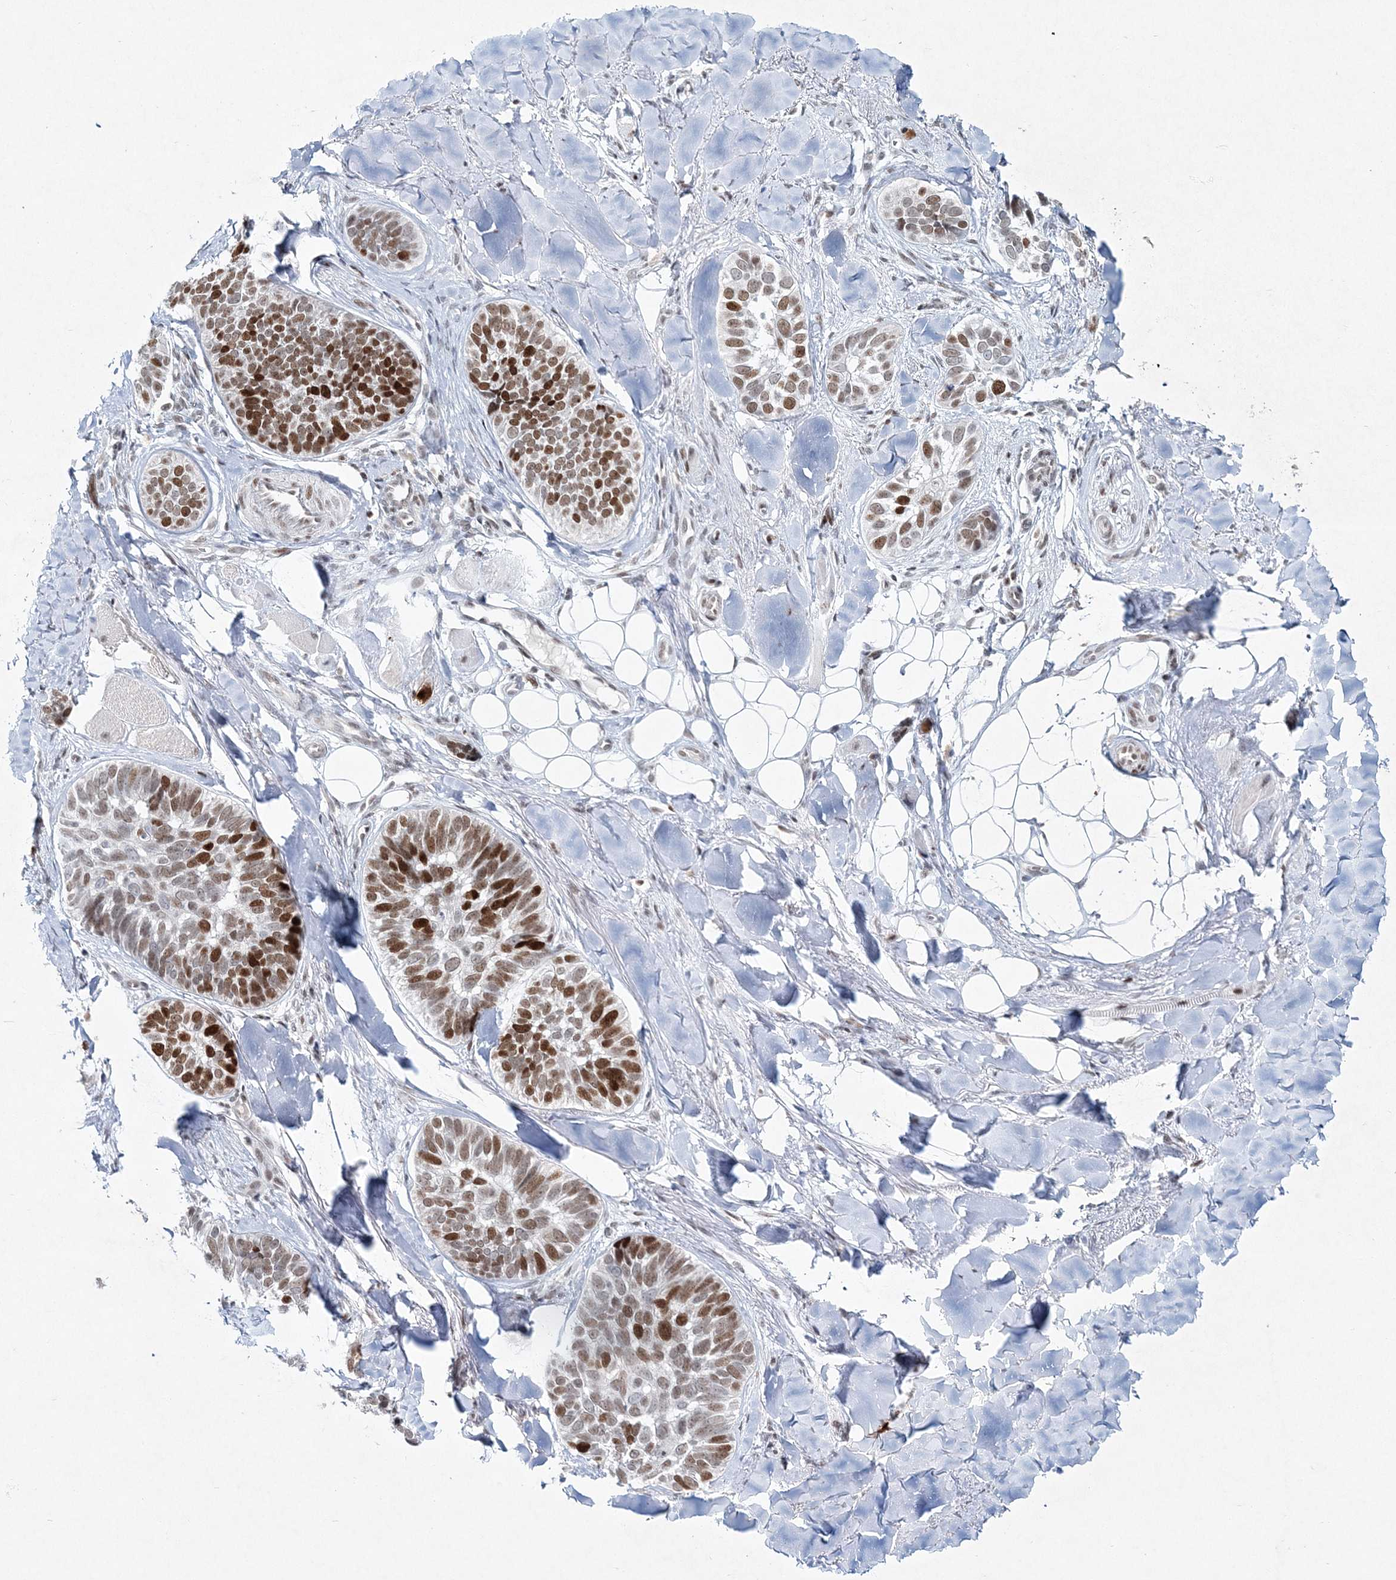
{"staining": {"intensity": "moderate", "quantity": ">75%", "location": "nuclear"}, "tissue": "skin cancer", "cell_type": "Tumor cells", "image_type": "cancer", "snomed": [{"axis": "morphology", "description": "Basal cell carcinoma"}, {"axis": "topography", "description": "Skin"}], "caption": "Immunohistochemical staining of skin cancer (basal cell carcinoma) shows medium levels of moderate nuclear staining in about >75% of tumor cells. (Stains: DAB in brown, nuclei in blue, Microscopy: brightfield microscopy at high magnification).", "gene": "LRRFIP2", "patient": {"sex": "male", "age": 62}}